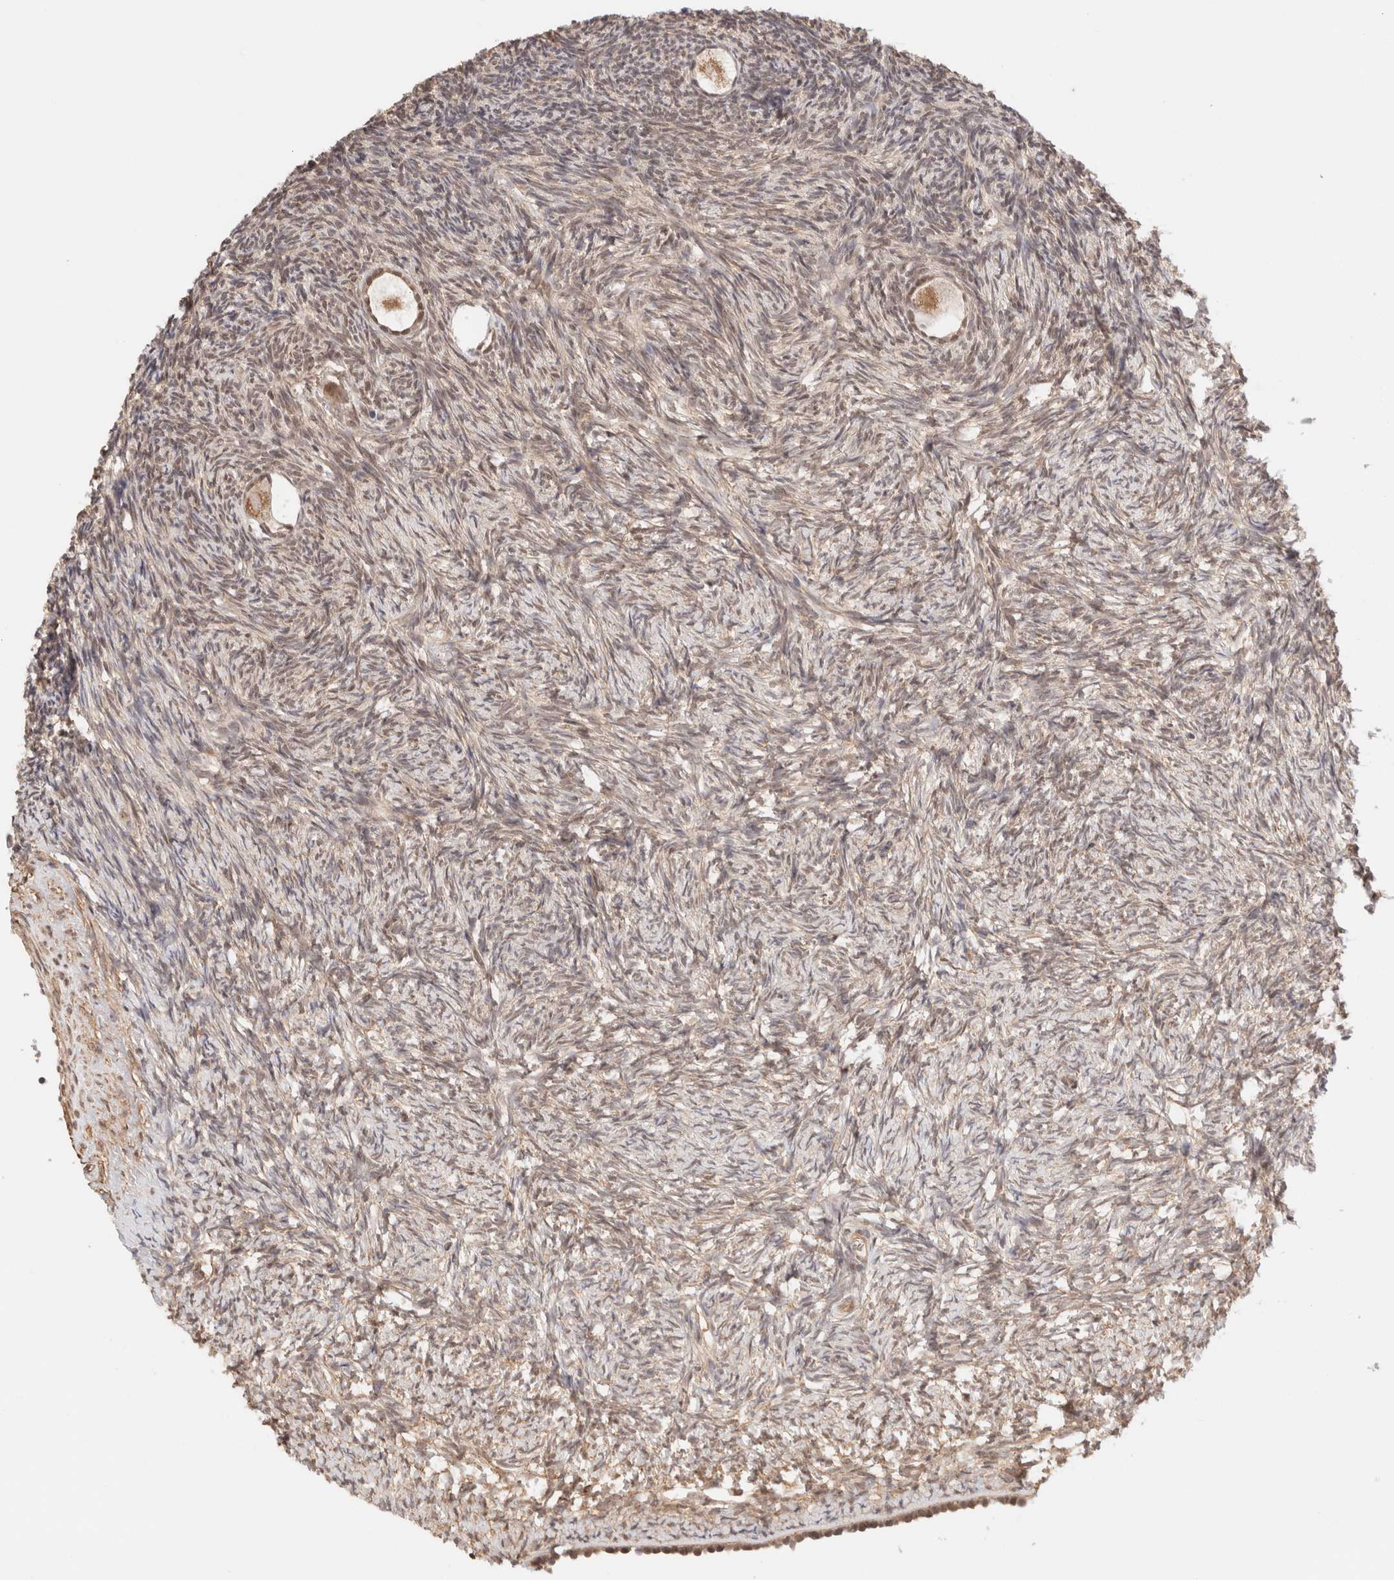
{"staining": {"intensity": "weak", "quantity": ">75%", "location": "cytoplasmic/membranous"}, "tissue": "ovary", "cell_type": "Follicle cells", "image_type": "normal", "snomed": [{"axis": "morphology", "description": "Normal tissue, NOS"}, {"axis": "topography", "description": "Ovary"}], "caption": "Protein expression analysis of normal ovary shows weak cytoplasmic/membranous positivity in about >75% of follicle cells. (DAB (3,3'-diaminobenzidine) IHC, brown staining for protein, blue staining for nuclei).", "gene": "BRPF3", "patient": {"sex": "female", "age": 34}}